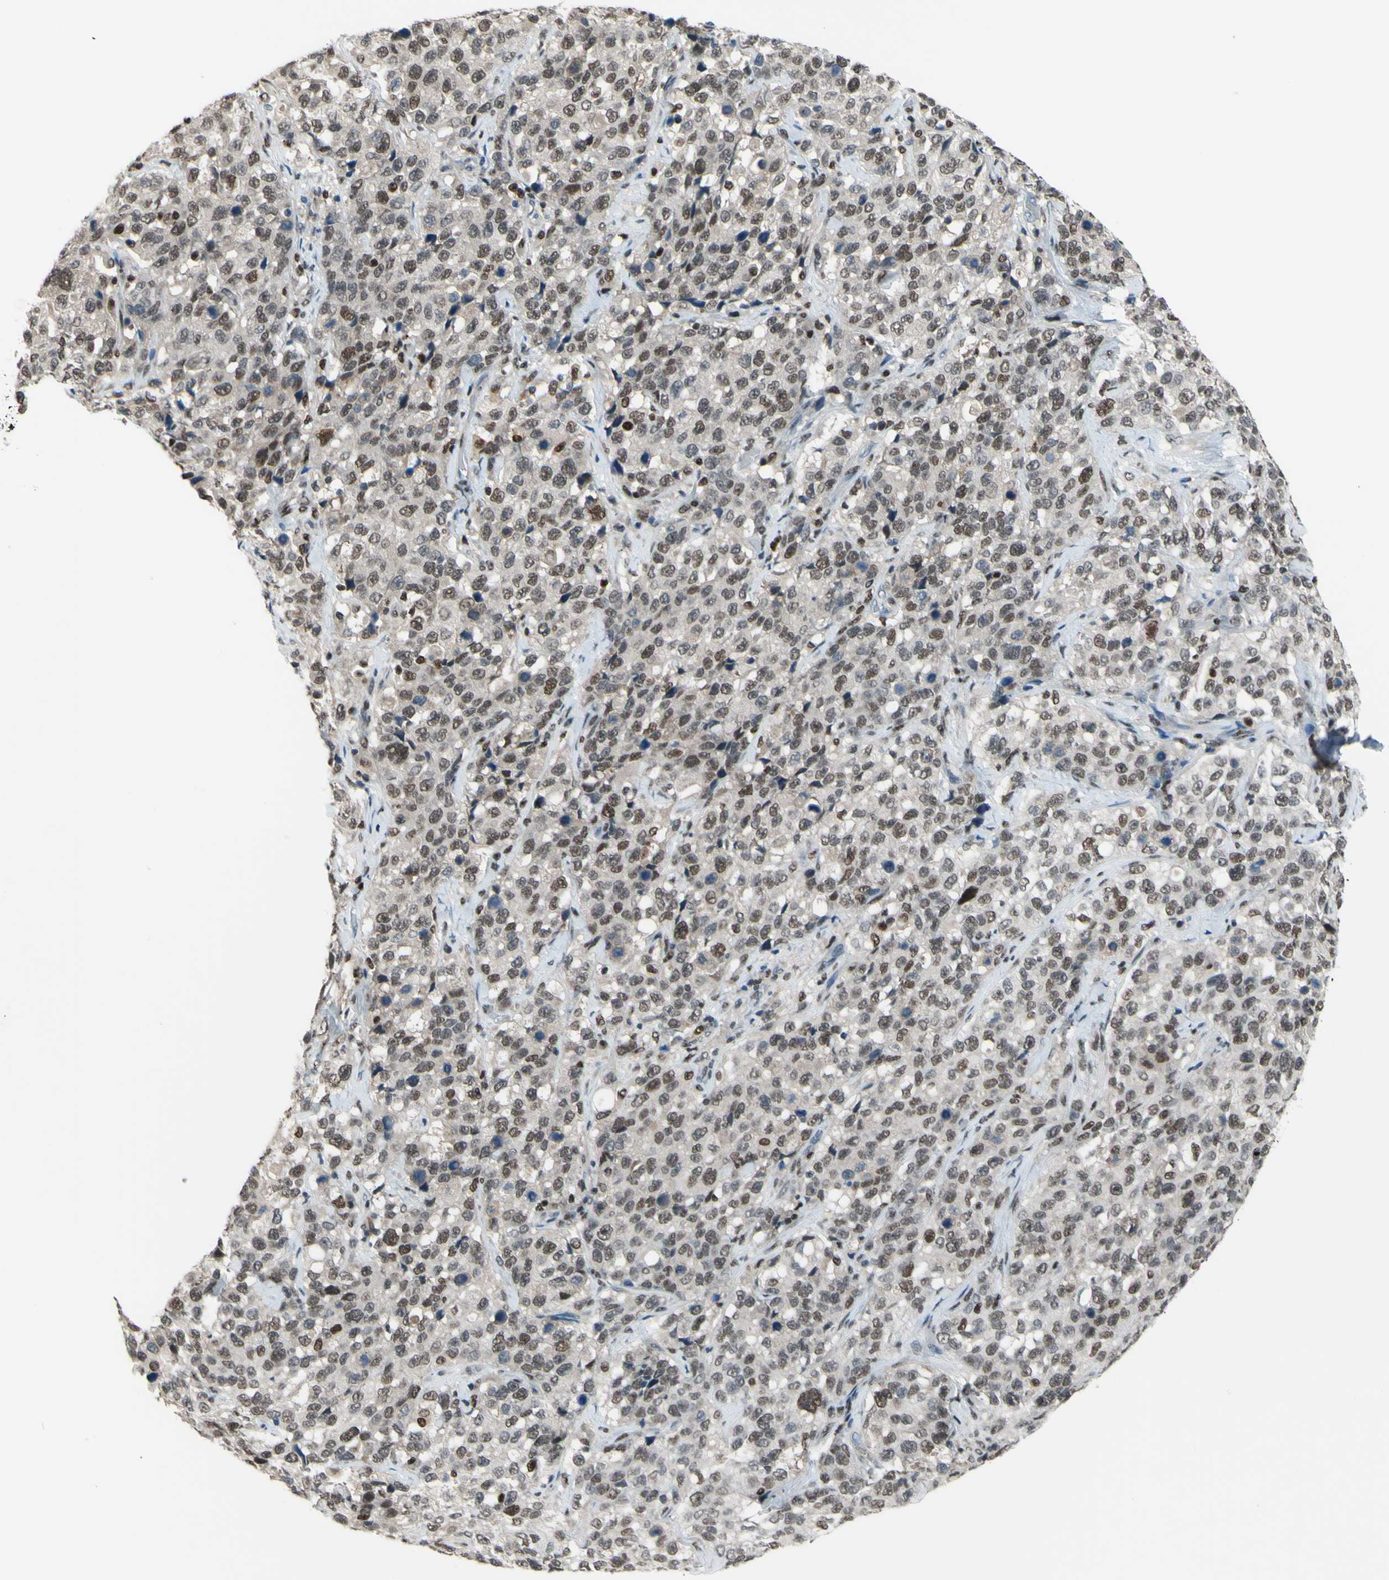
{"staining": {"intensity": "moderate", "quantity": ">75%", "location": "nuclear"}, "tissue": "stomach cancer", "cell_type": "Tumor cells", "image_type": "cancer", "snomed": [{"axis": "morphology", "description": "Normal tissue, NOS"}, {"axis": "morphology", "description": "Adenocarcinoma, NOS"}, {"axis": "topography", "description": "Stomach"}], "caption": "This is a histology image of immunohistochemistry (IHC) staining of stomach adenocarcinoma, which shows moderate expression in the nuclear of tumor cells.", "gene": "FKBP5", "patient": {"sex": "male", "age": 48}}